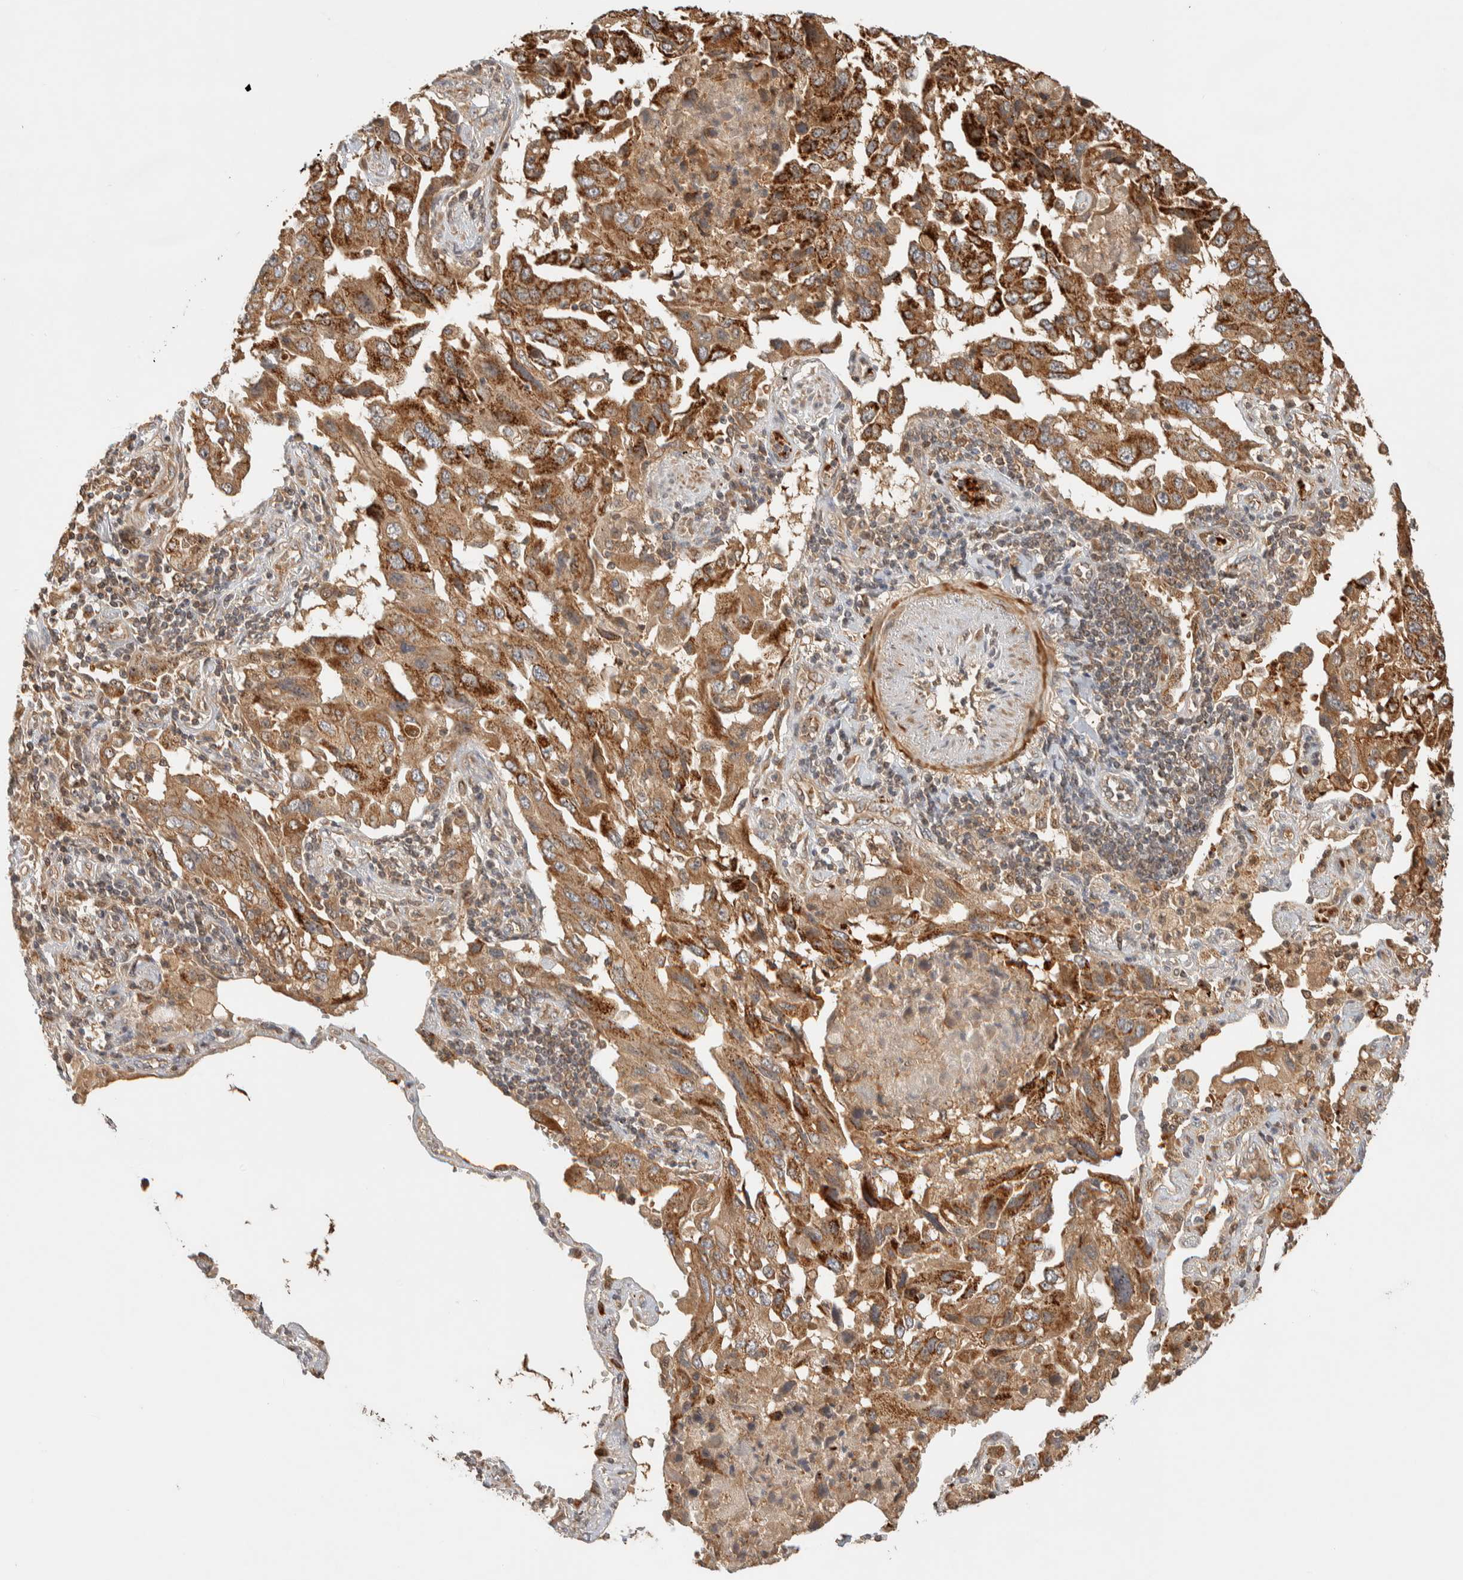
{"staining": {"intensity": "moderate", "quantity": ">75%", "location": "cytoplasmic/membranous"}, "tissue": "lung cancer", "cell_type": "Tumor cells", "image_type": "cancer", "snomed": [{"axis": "morphology", "description": "Adenocarcinoma, NOS"}, {"axis": "topography", "description": "Lung"}], "caption": "Immunohistochemical staining of human lung cancer (adenocarcinoma) reveals moderate cytoplasmic/membranous protein expression in about >75% of tumor cells. (DAB (3,3'-diaminobenzidine) = brown stain, brightfield microscopy at high magnification).", "gene": "TTI2", "patient": {"sex": "female", "age": 65}}